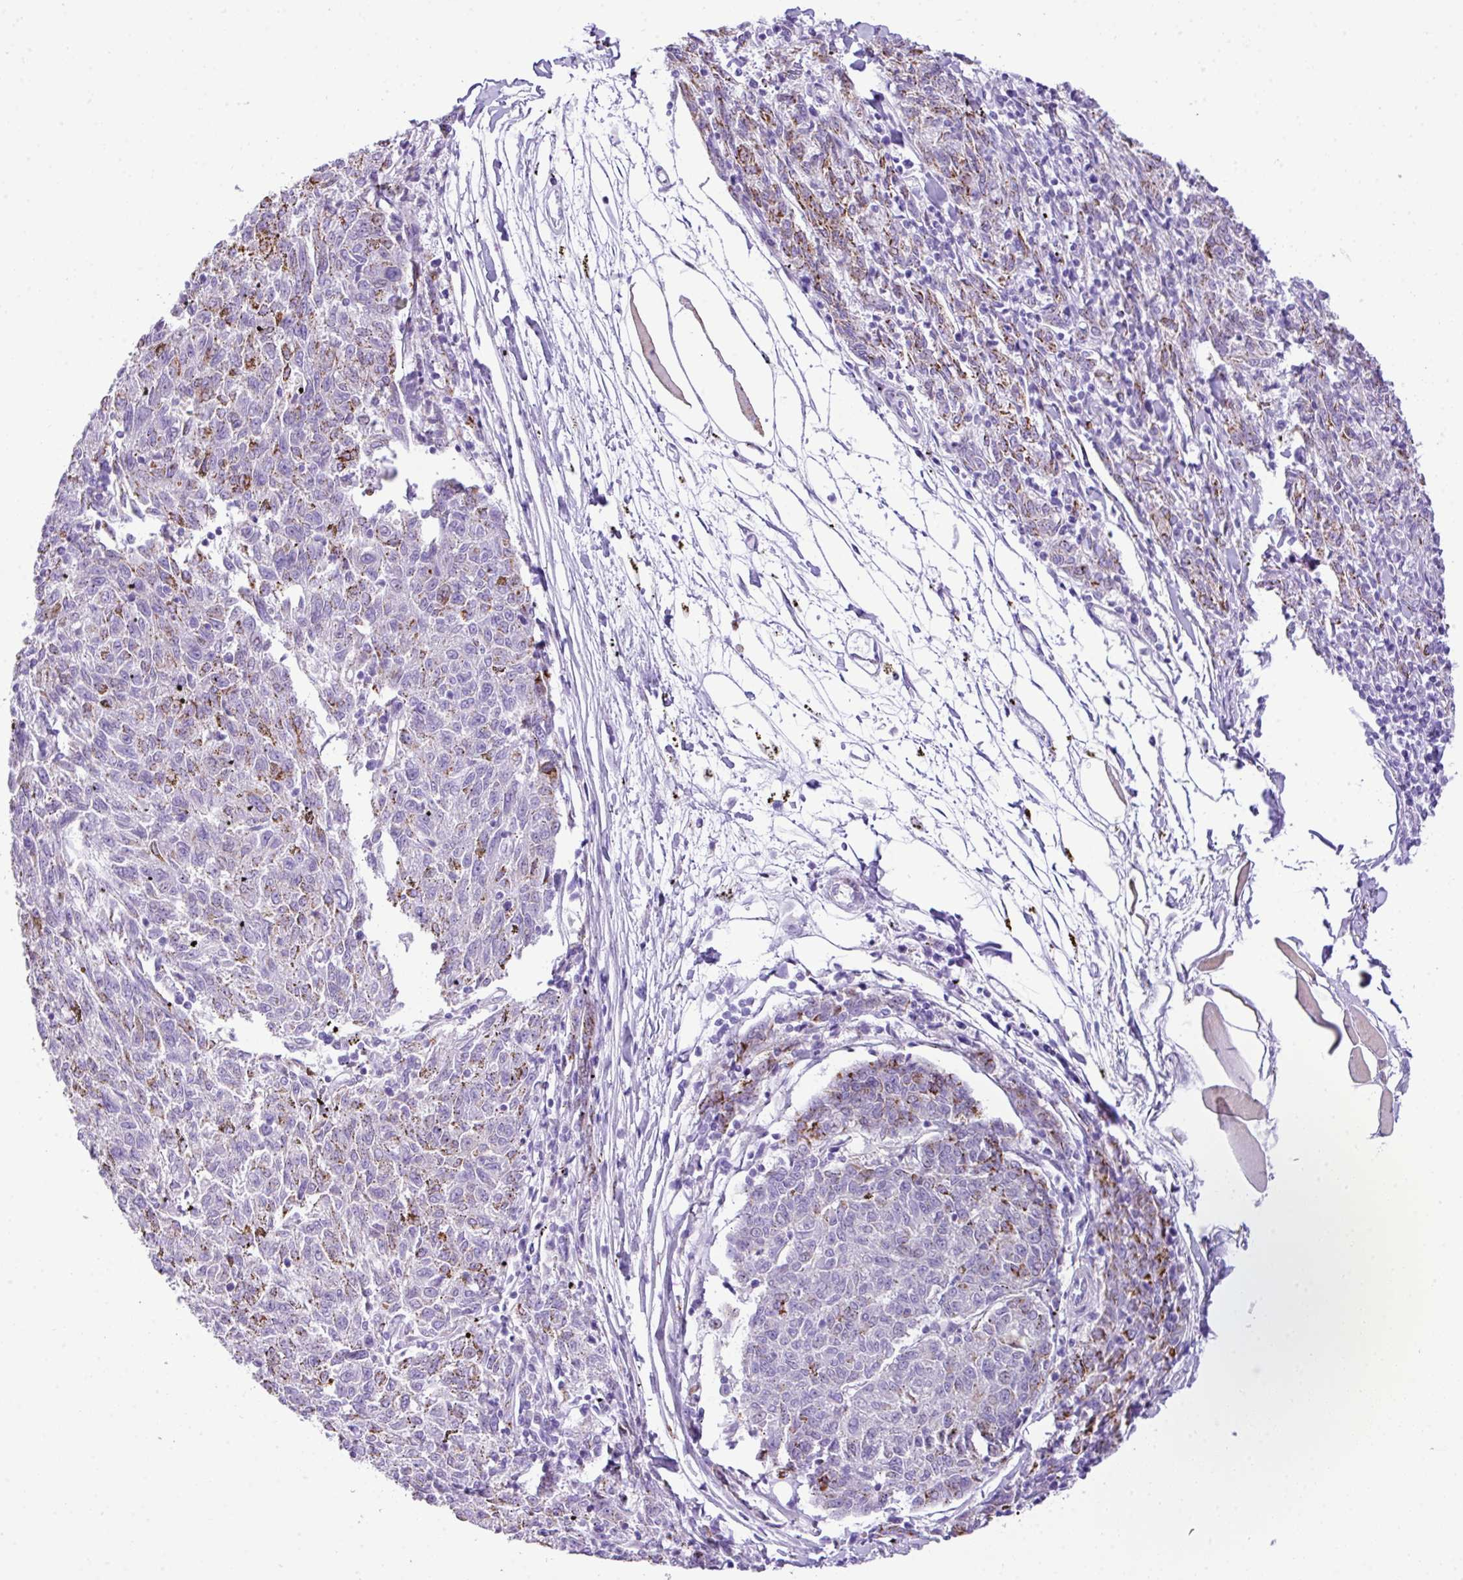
{"staining": {"intensity": "moderate", "quantity": "25%-75%", "location": "cytoplasmic/membranous"}, "tissue": "melanoma", "cell_type": "Tumor cells", "image_type": "cancer", "snomed": [{"axis": "morphology", "description": "Malignant melanoma, NOS"}, {"axis": "topography", "description": "Skin"}], "caption": "IHC staining of malignant melanoma, which demonstrates medium levels of moderate cytoplasmic/membranous positivity in approximately 25%-75% of tumor cells indicating moderate cytoplasmic/membranous protein expression. The staining was performed using DAB (brown) for protein detection and nuclei were counterstained in hematoxylin (blue).", "gene": "RCAN2", "patient": {"sex": "female", "age": 72}}